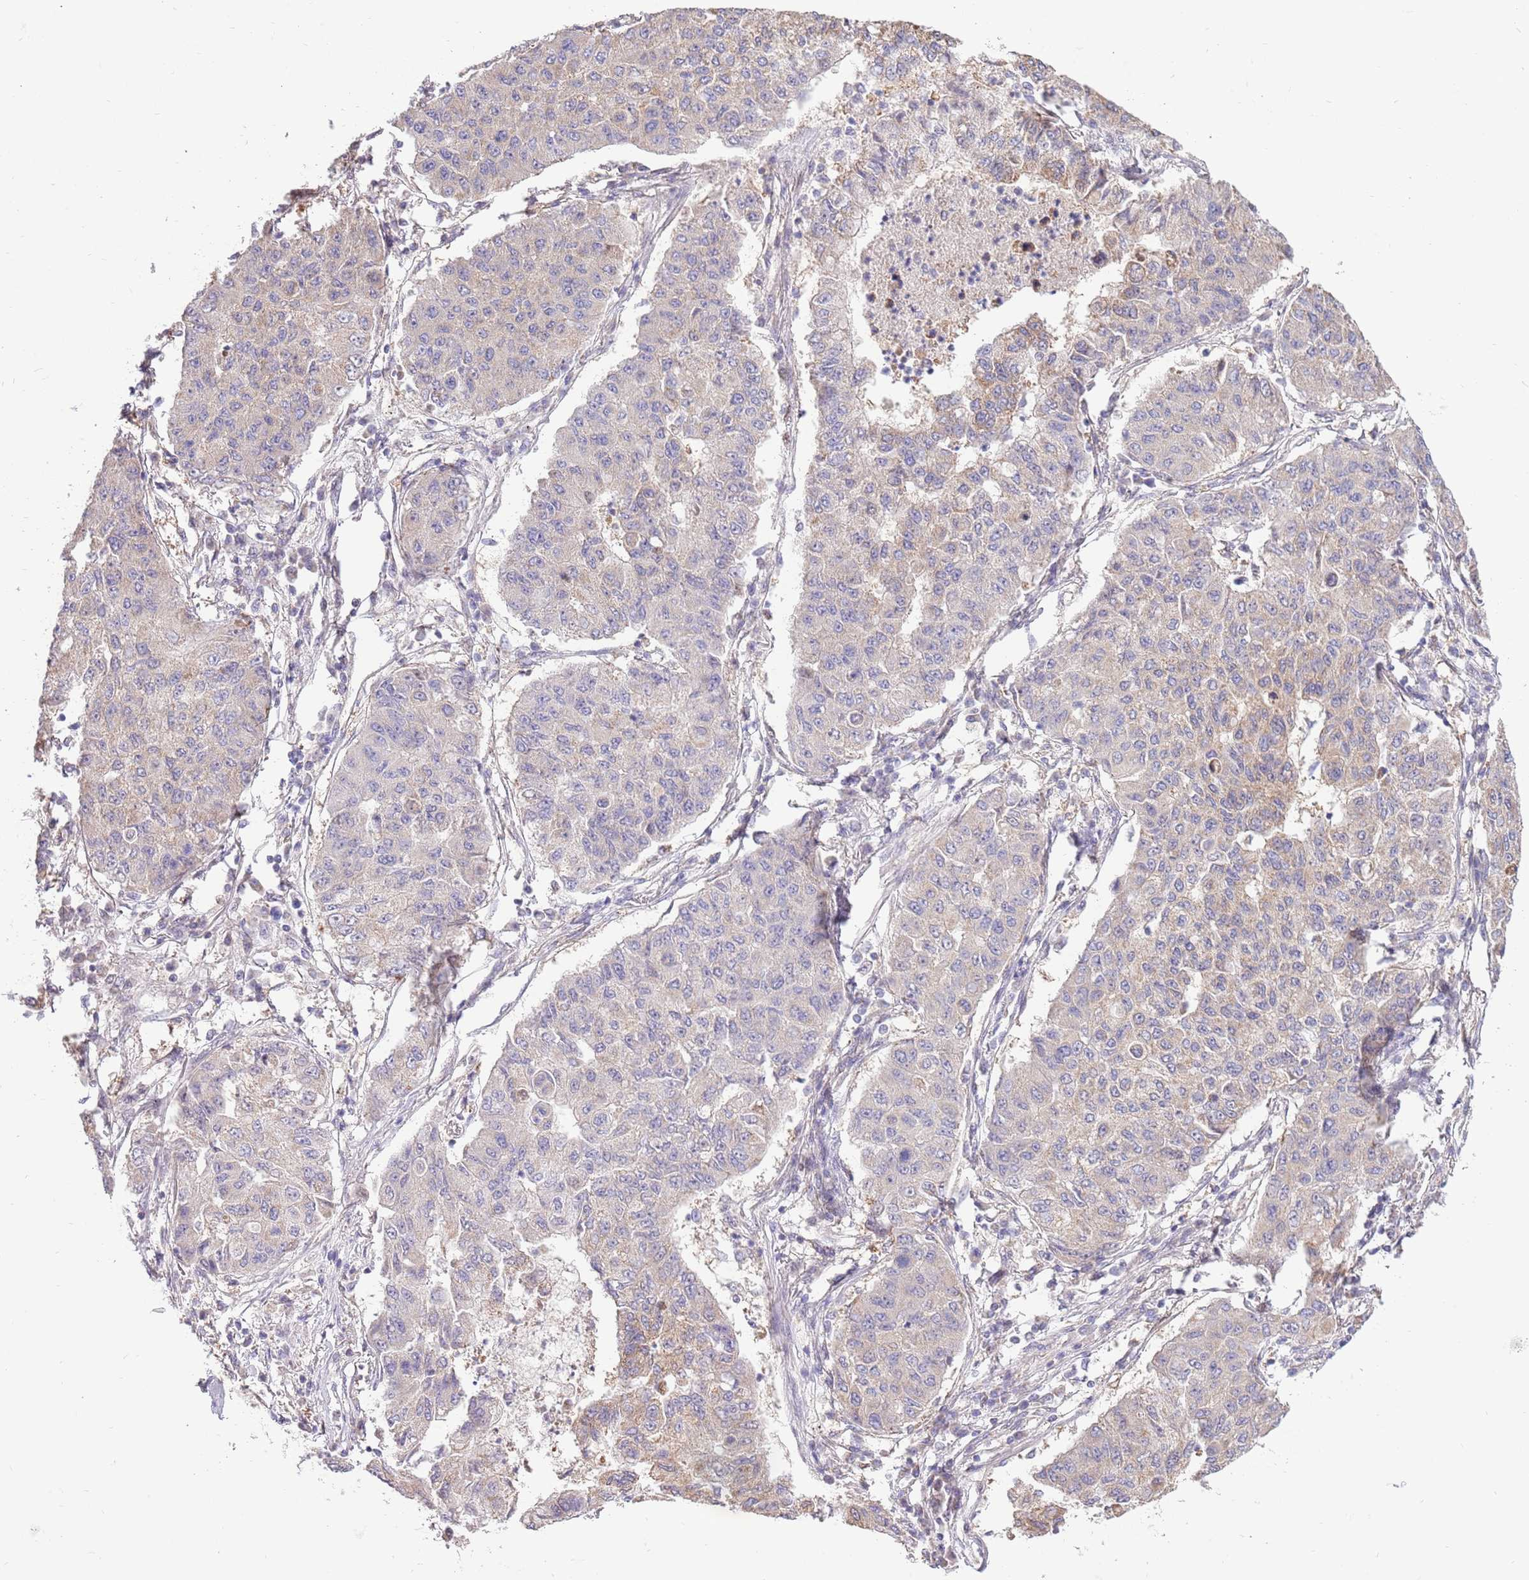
{"staining": {"intensity": "weak", "quantity": "<25%", "location": "cytoplasmic/membranous"}, "tissue": "lung cancer", "cell_type": "Tumor cells", "image_type": "cancer", "snomed": [{"axis": "morphology", "description": "Squamous cell carcinoma, NOS"}, {"axis": "topography", "description": "Lung"}], "caption": "There is no significant staining in tumor cells of lung squamous cell carcinoma.", "gene": "ARL2BP", "patient": {"sex": "male", "age": 74}}